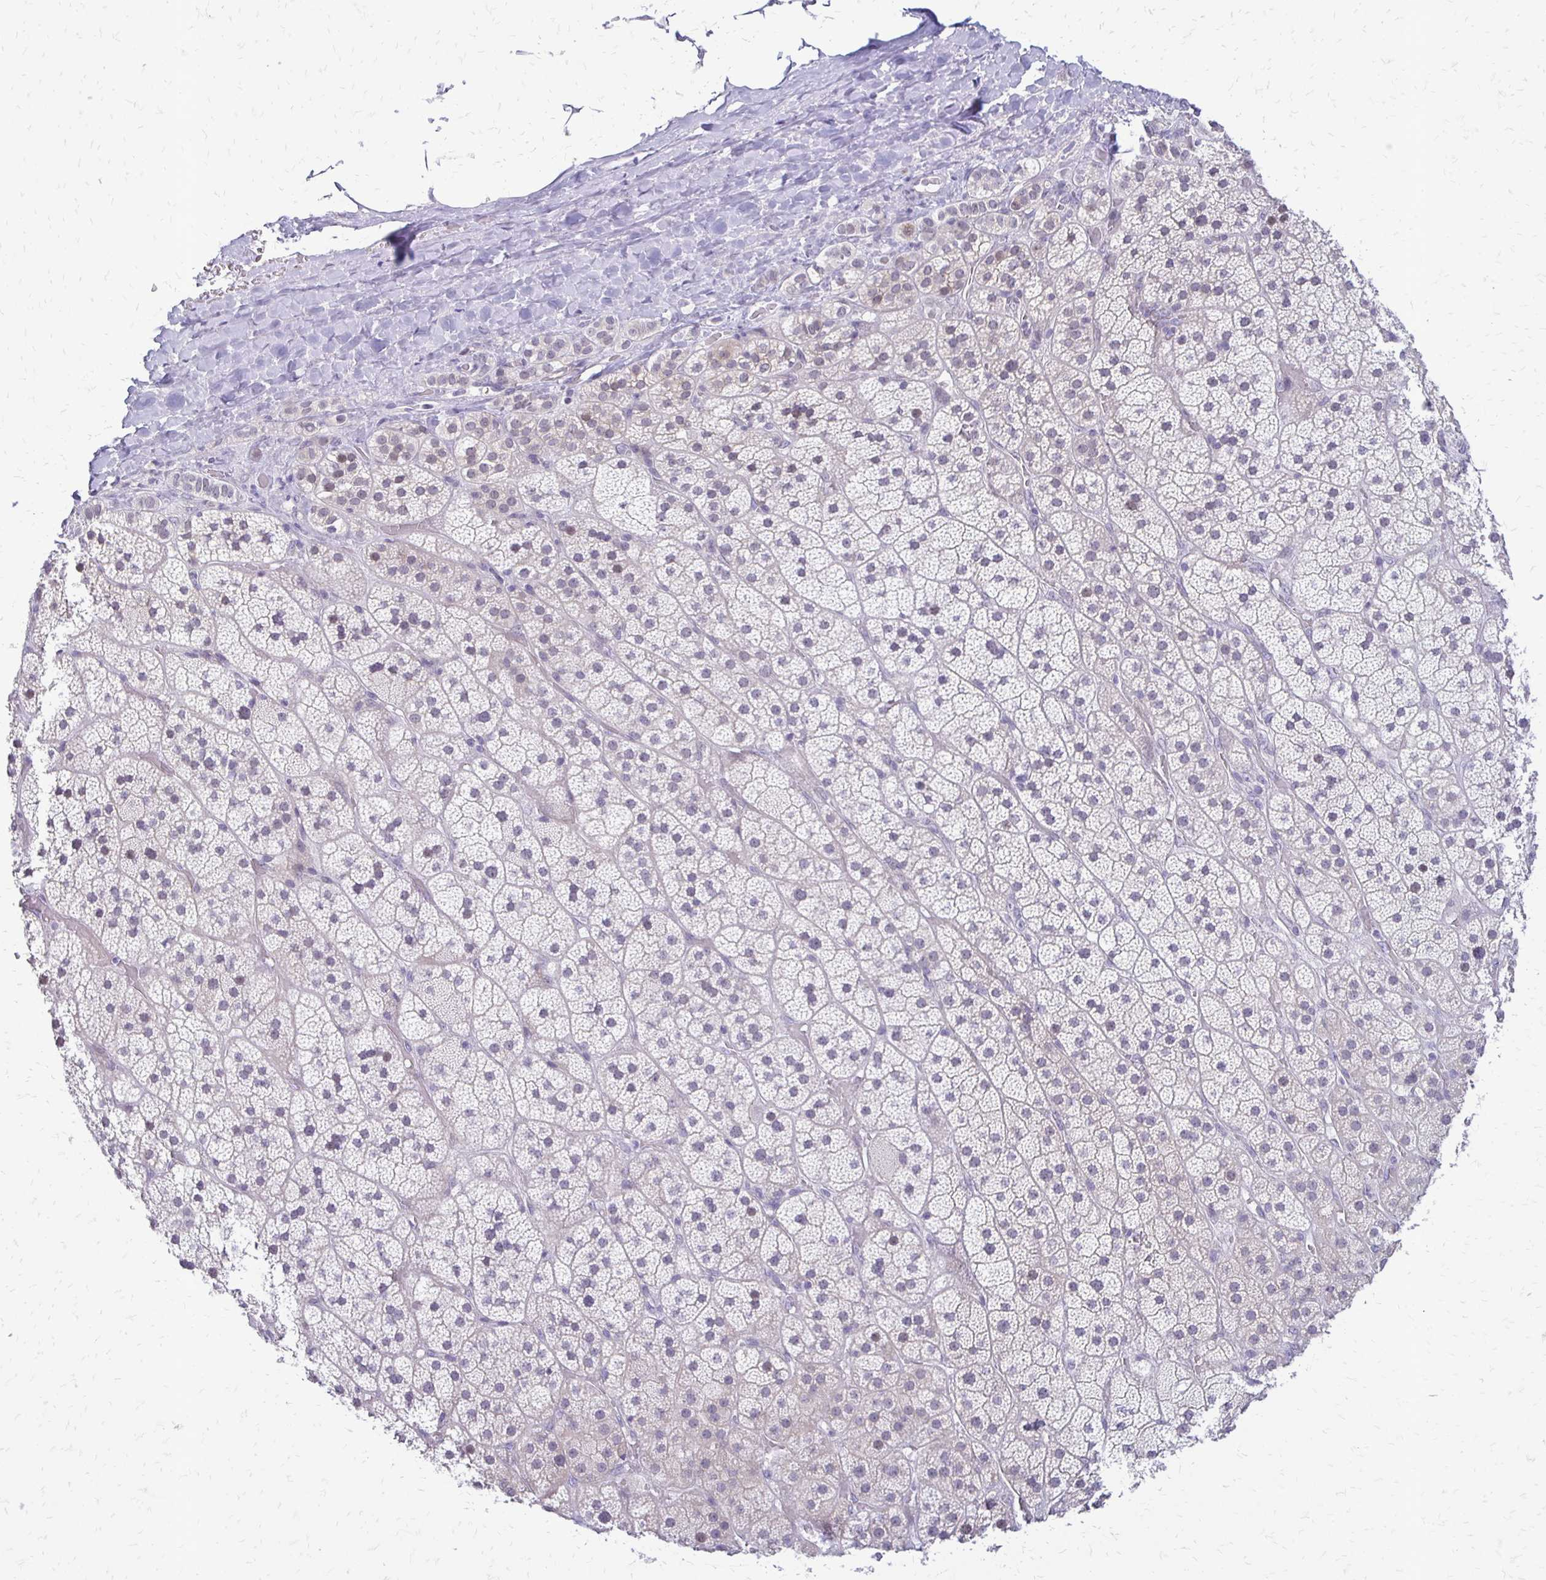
{"staining": {"intensity": "moderate", "quantity": "<25%", "location": "cytoplasmic/membranous,nuclear"}, "tissue": "adrenal gland", "cell_type": "Glandular cells", "image_type": "normal", "snomed": [{"axis": "morphology", "description": "Normal tissue, NOS"}, {"axis": "topography", "description": "Adrenal gland"}], "caption": "Approximately <25% of glandular cells in normal adrenal gland display moderate cytoplasmic/membranous,nuclear protein staining as visualized by brown immunohistochemical staining.", "gene": "EPYC", "patient": {"sex": "male", "age": 57}}